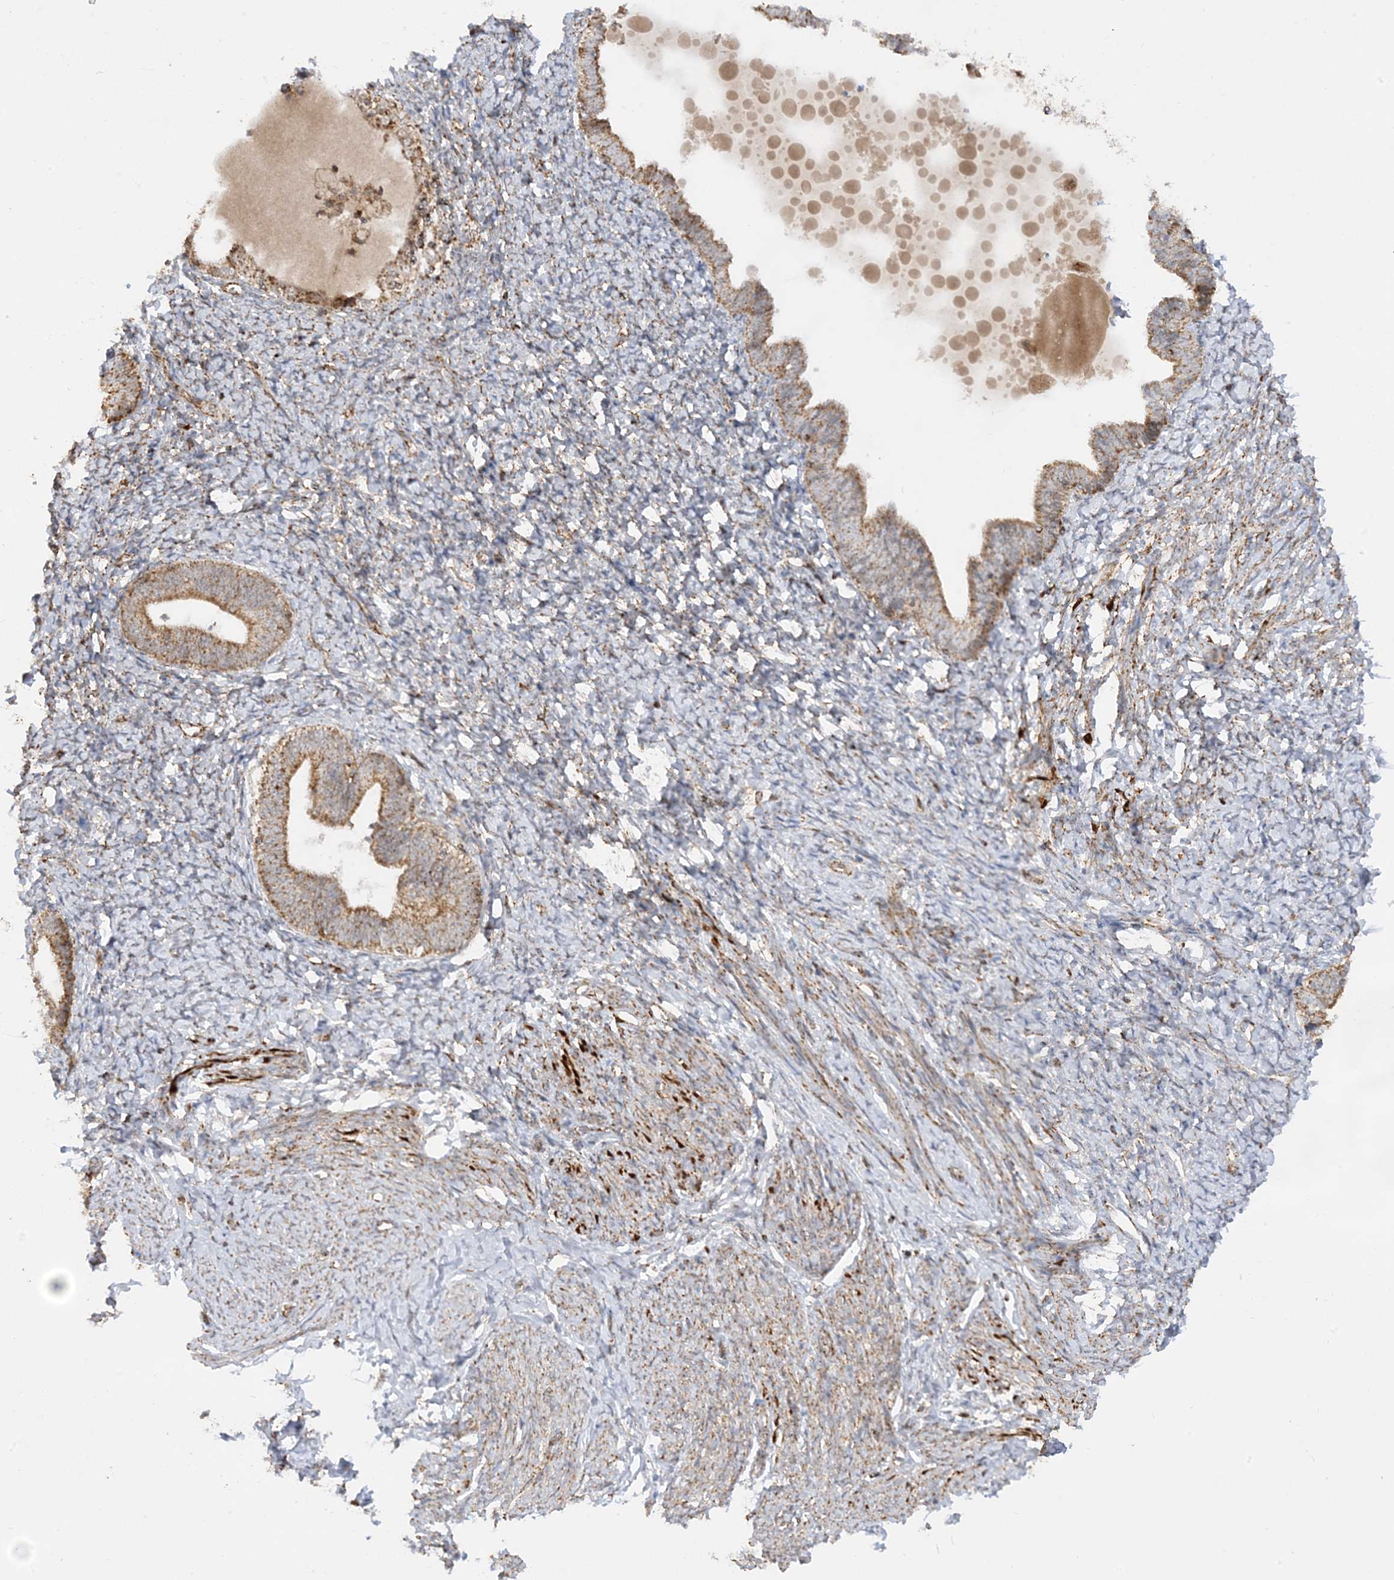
{"staining": {"intensity": "moderate", "quantity": "25%-75%", "location": "cytoplasmic/membranous"}, "tissue": "endometrium", "cell_type": "Cells in endometrial stroma", "image_type": "normal", "snomed": [{"axis": "morphology", "description": "Normal tissue, NOS"}, {"axis": "topography", "description": "Endometrium"}], "caption": "Immunohistochemical staining of unremarkable endometrium reveals medium levels of moderate cytoplasmic/membranous positivity in approximately 25%-75% of cells in endometrial stroma. (DAB = brown stain, brightfield microscopy at high magnification).", "gene": "NDUFAF3", "patient": {"sex": "female", "age": 72}}